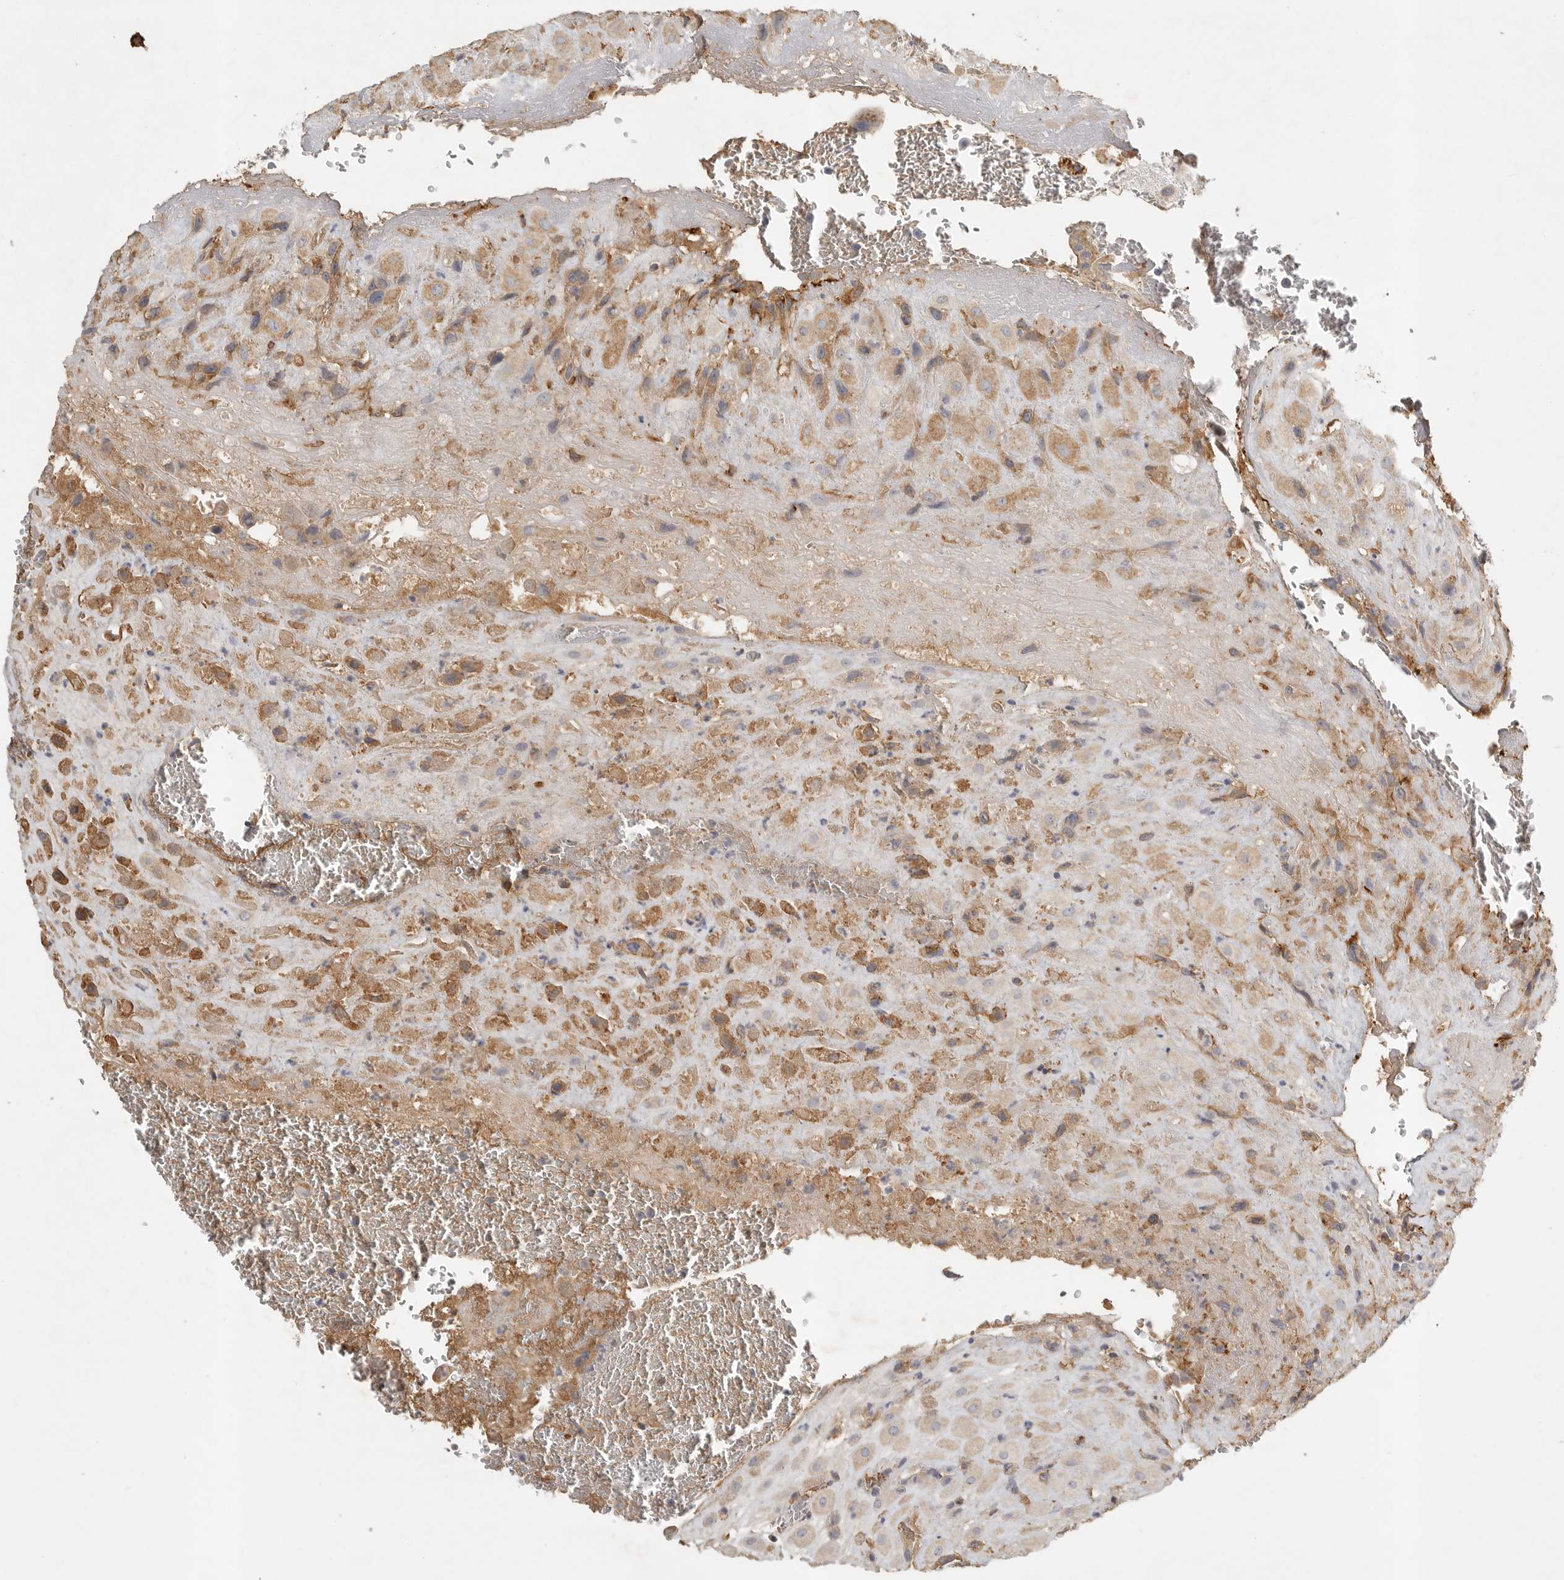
{"staining": {"intensity": "moderate", "quantity": "25%-75%", "location": "cytoplasmic/membranous"}, "tissue": "placenta", "cell_type": "Decidual cells", "image_type": "normal", "snomed": [{"axis": "morphology", "description": "Normal tissue, NOS"}, {"axis": "topography", "description": "Placenta"}], "caption": "Protein staining shows moderate cytoplasmic/membranous staining in about 25%-75% of decidual cells in benign placenta.", "gene": "SLC25A36", "patient": {"sex": "female", "age": 35}}